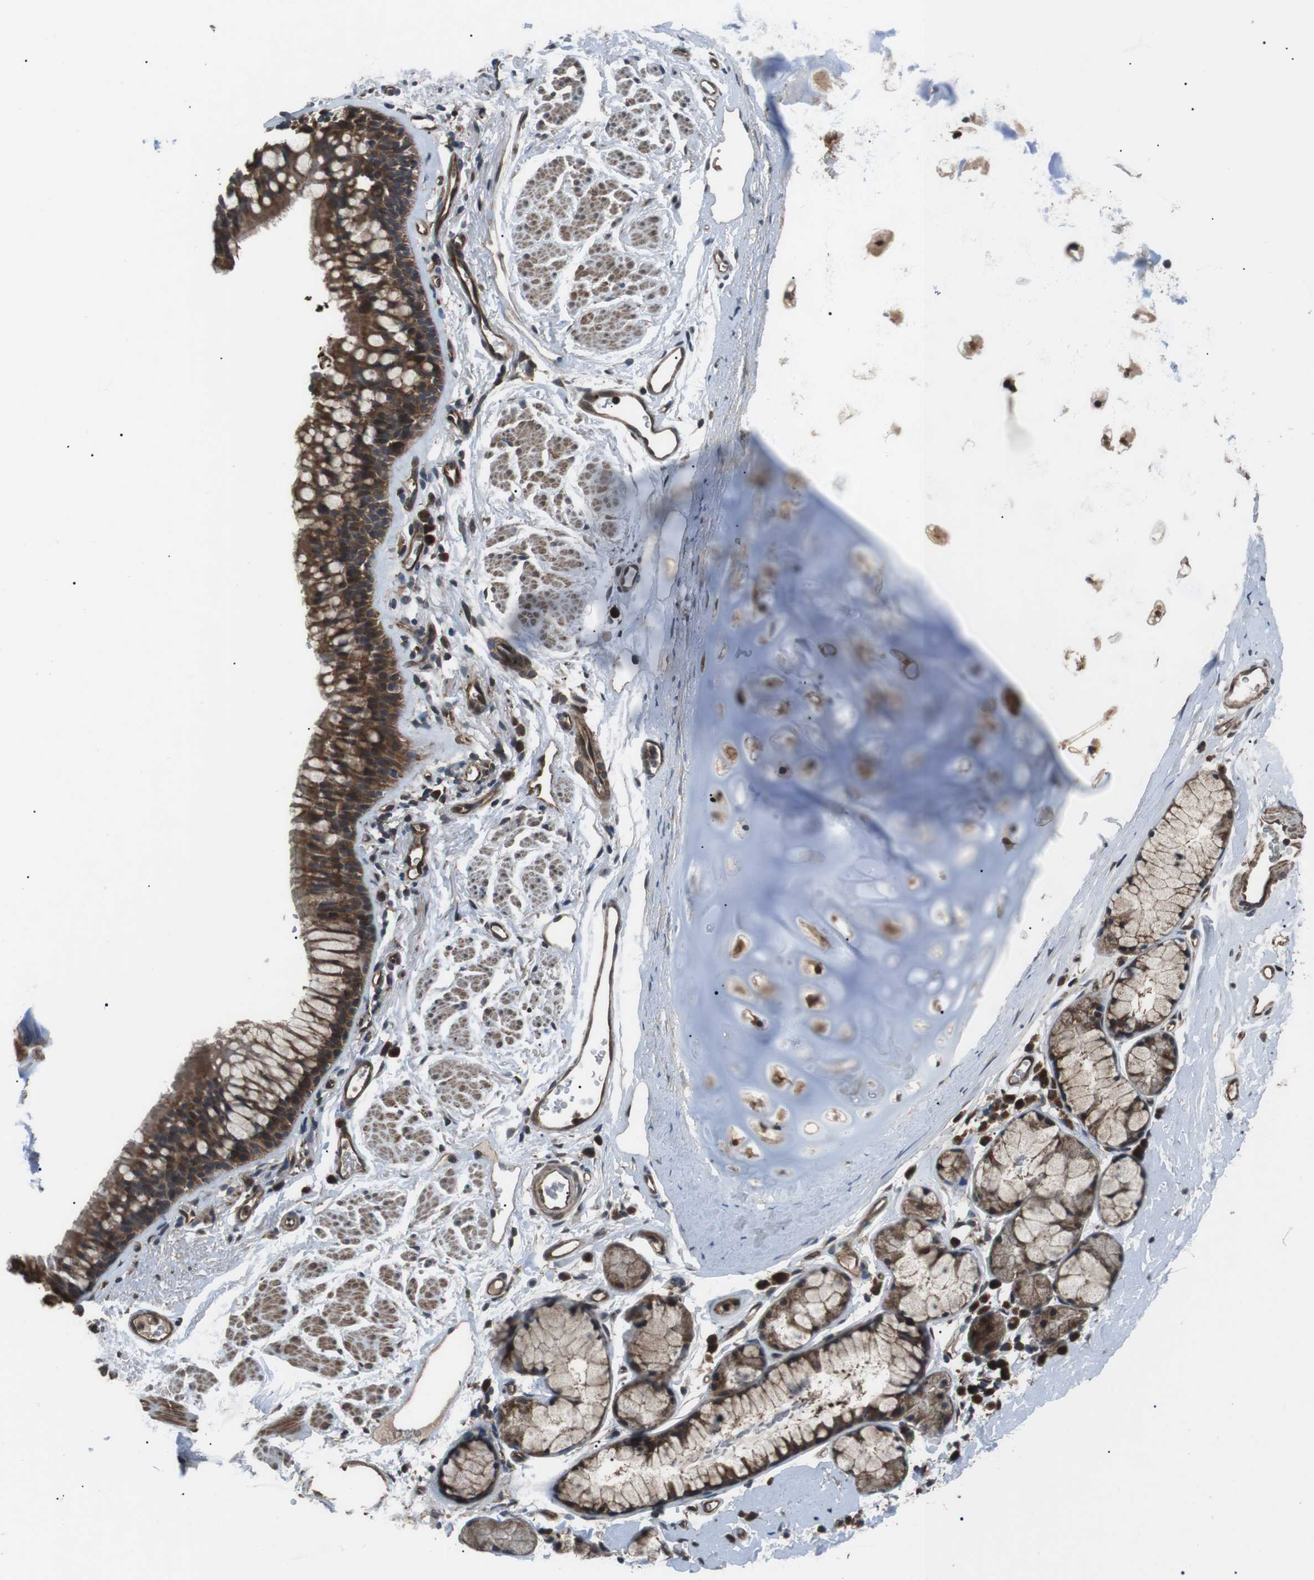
{"staining": {"intensity": "negative", "quantity": "none", "location": "none"}, "tissue": "adipose tissue", "cell_type": "Adipocytes", "image_type": "normal", "snomed": [{"axis": "morphology", "description": "Normal tissue, NOS"}, {"axis": "topography", "description": "Cartilage tissue"}, {"axis": "topography", "description": "Bronchus"}], "caption": "This is an immunohistochemistry photomicrograph of benign adipose tissue. There is no positivity in adipocytes.", "gene": "GPR161", "patient": {"sex": "female", "age": 53}}